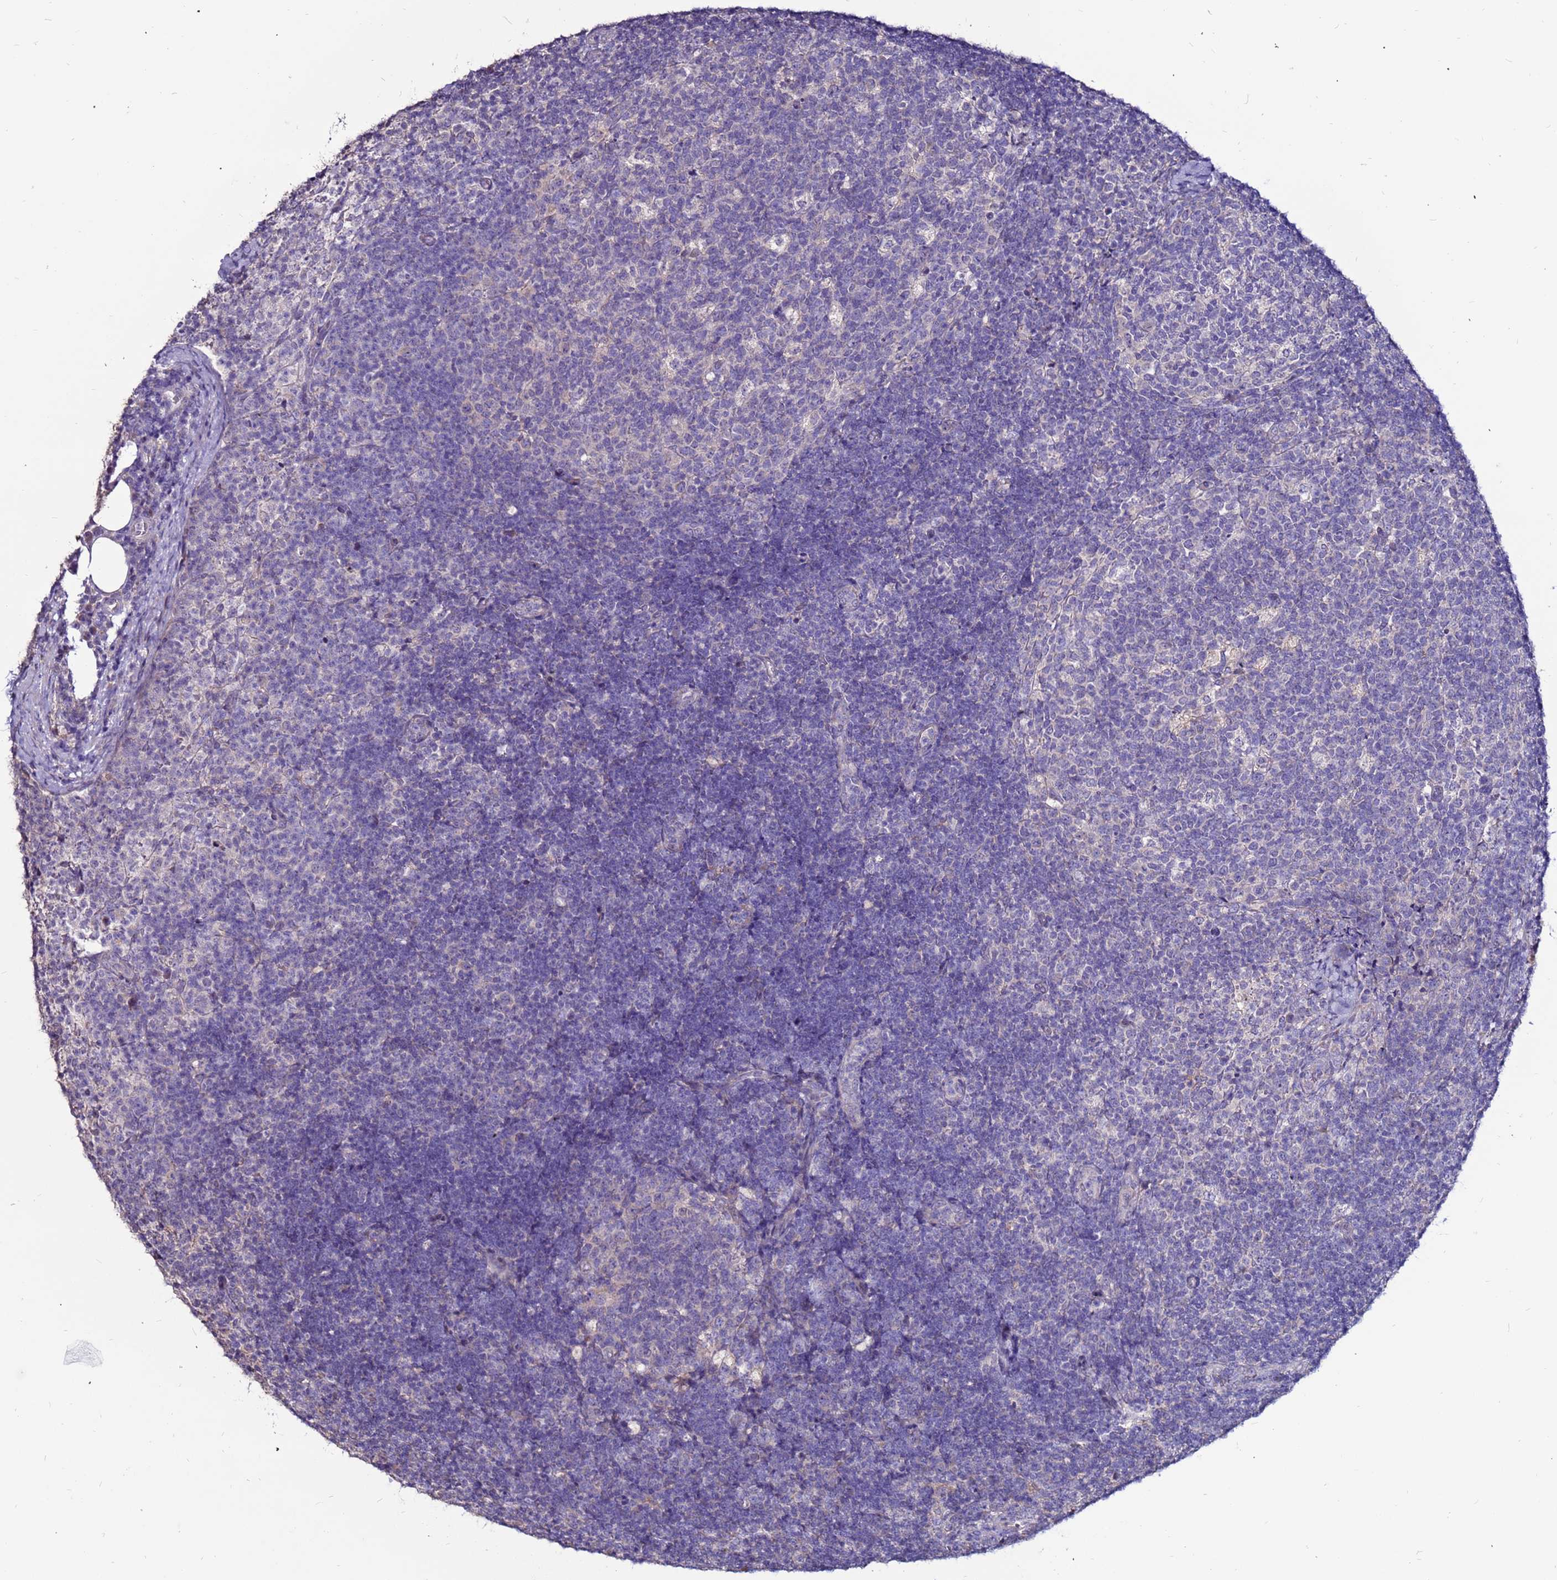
{"staining": {"intensity": "negative", "quantity": "none", "location": "none"}, "tissue": "lymph node", "cell_type": "Germinal center cells", "image_type": "normal", "snomed": [{"axis": "morphology", "description": "Normal tissue, NOS"}, {"axis": "topography", "description": "Lymph node"}], "caption": "High magnification brightfield microscopy of unremarkable lymph node stained with DAB (brown) and counterstained with hematoxylin (blue): germinal center cells show no significant positivity. The staining was performed using DAB to visualize the protein expression in brown, while the nuclei were stained in blue with hematoxylin (Magnification: 20x).", "gene": "SLC44A3", "patient": {"sex": "female", "age": 31}}